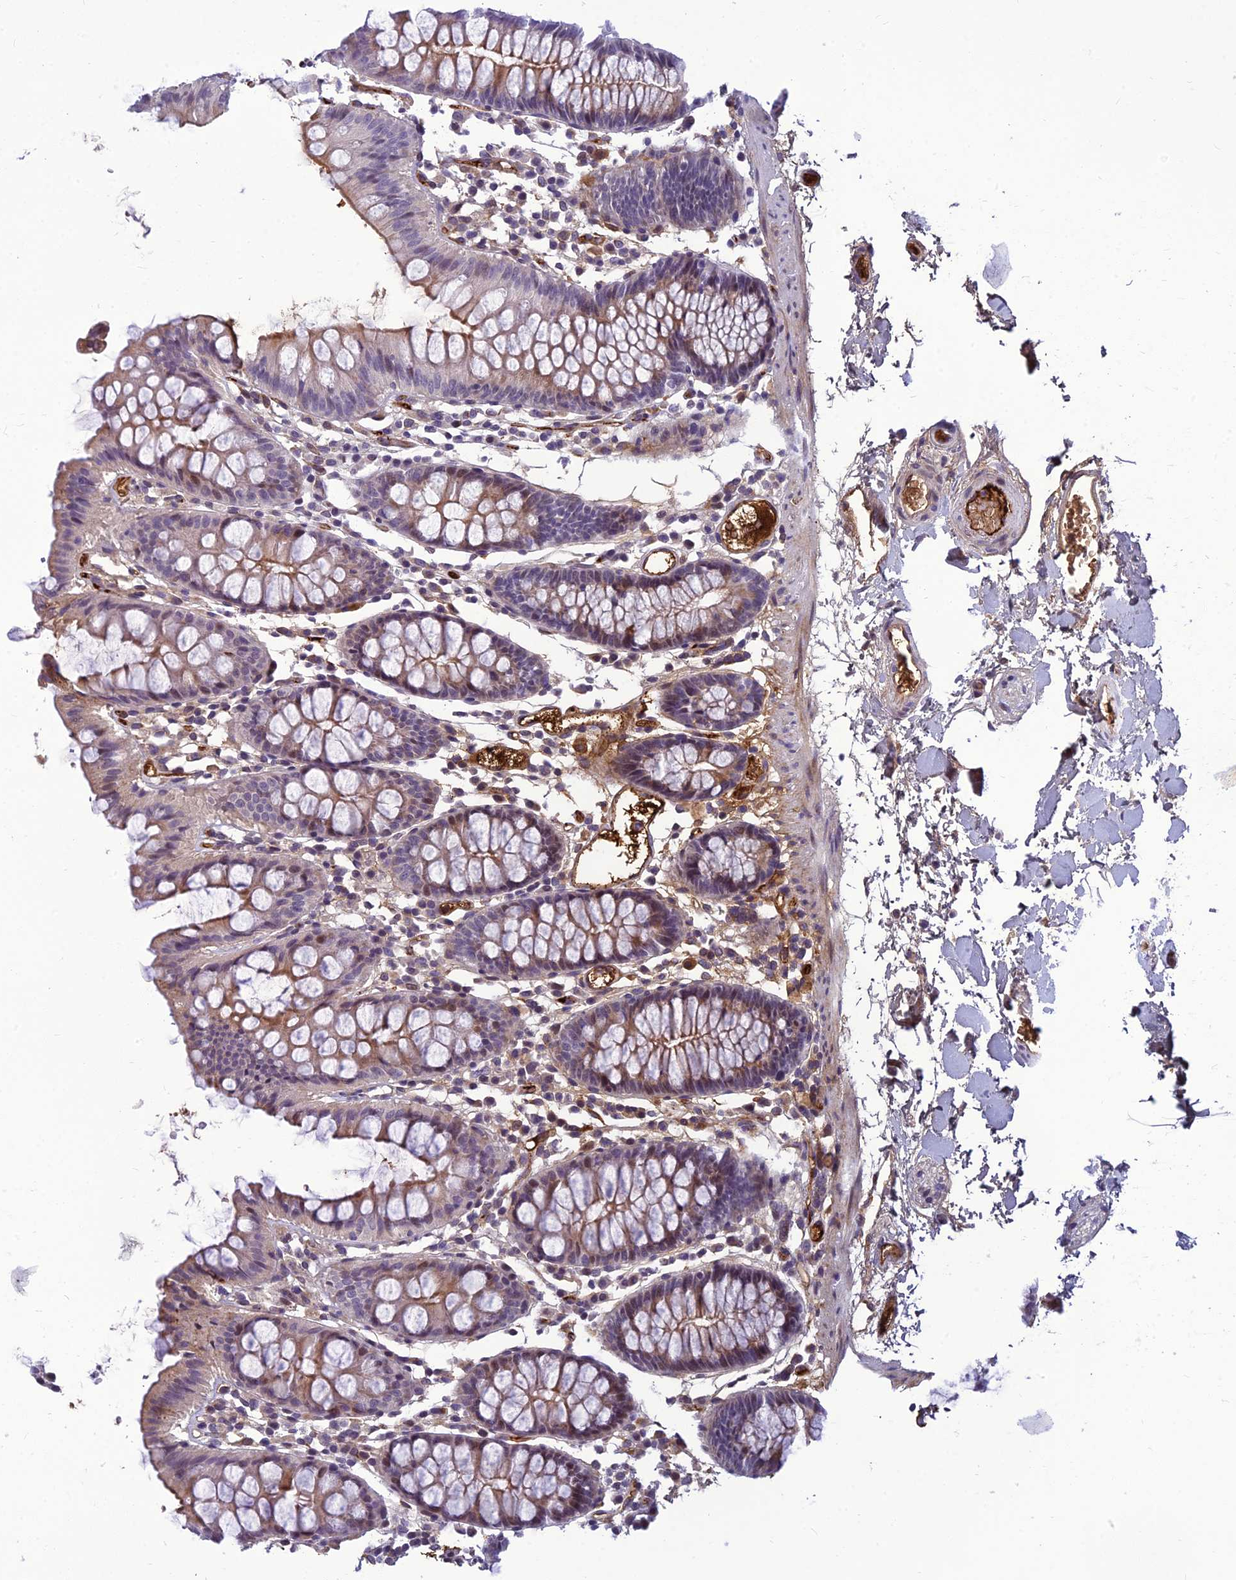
{"staining": {"intensity": "weak", "quantity": ">75%", "location": "cytoplasmic/membranous"}, "tissue": "colon", "cell_type": "Endothelial cells", "image_type": "normal", "snomed": [{"axis": "morphology", "description": "Normal tissue, NOS"}, {"axis": "topography", "description": "Colon"}], "caption": "Weak cytoplasmic/membranous protein positivity is seen in approximately >75% of endothelial cells in colon.", "gene": "CLEC11A", "patient": {"sex": "male", "age": 75}}